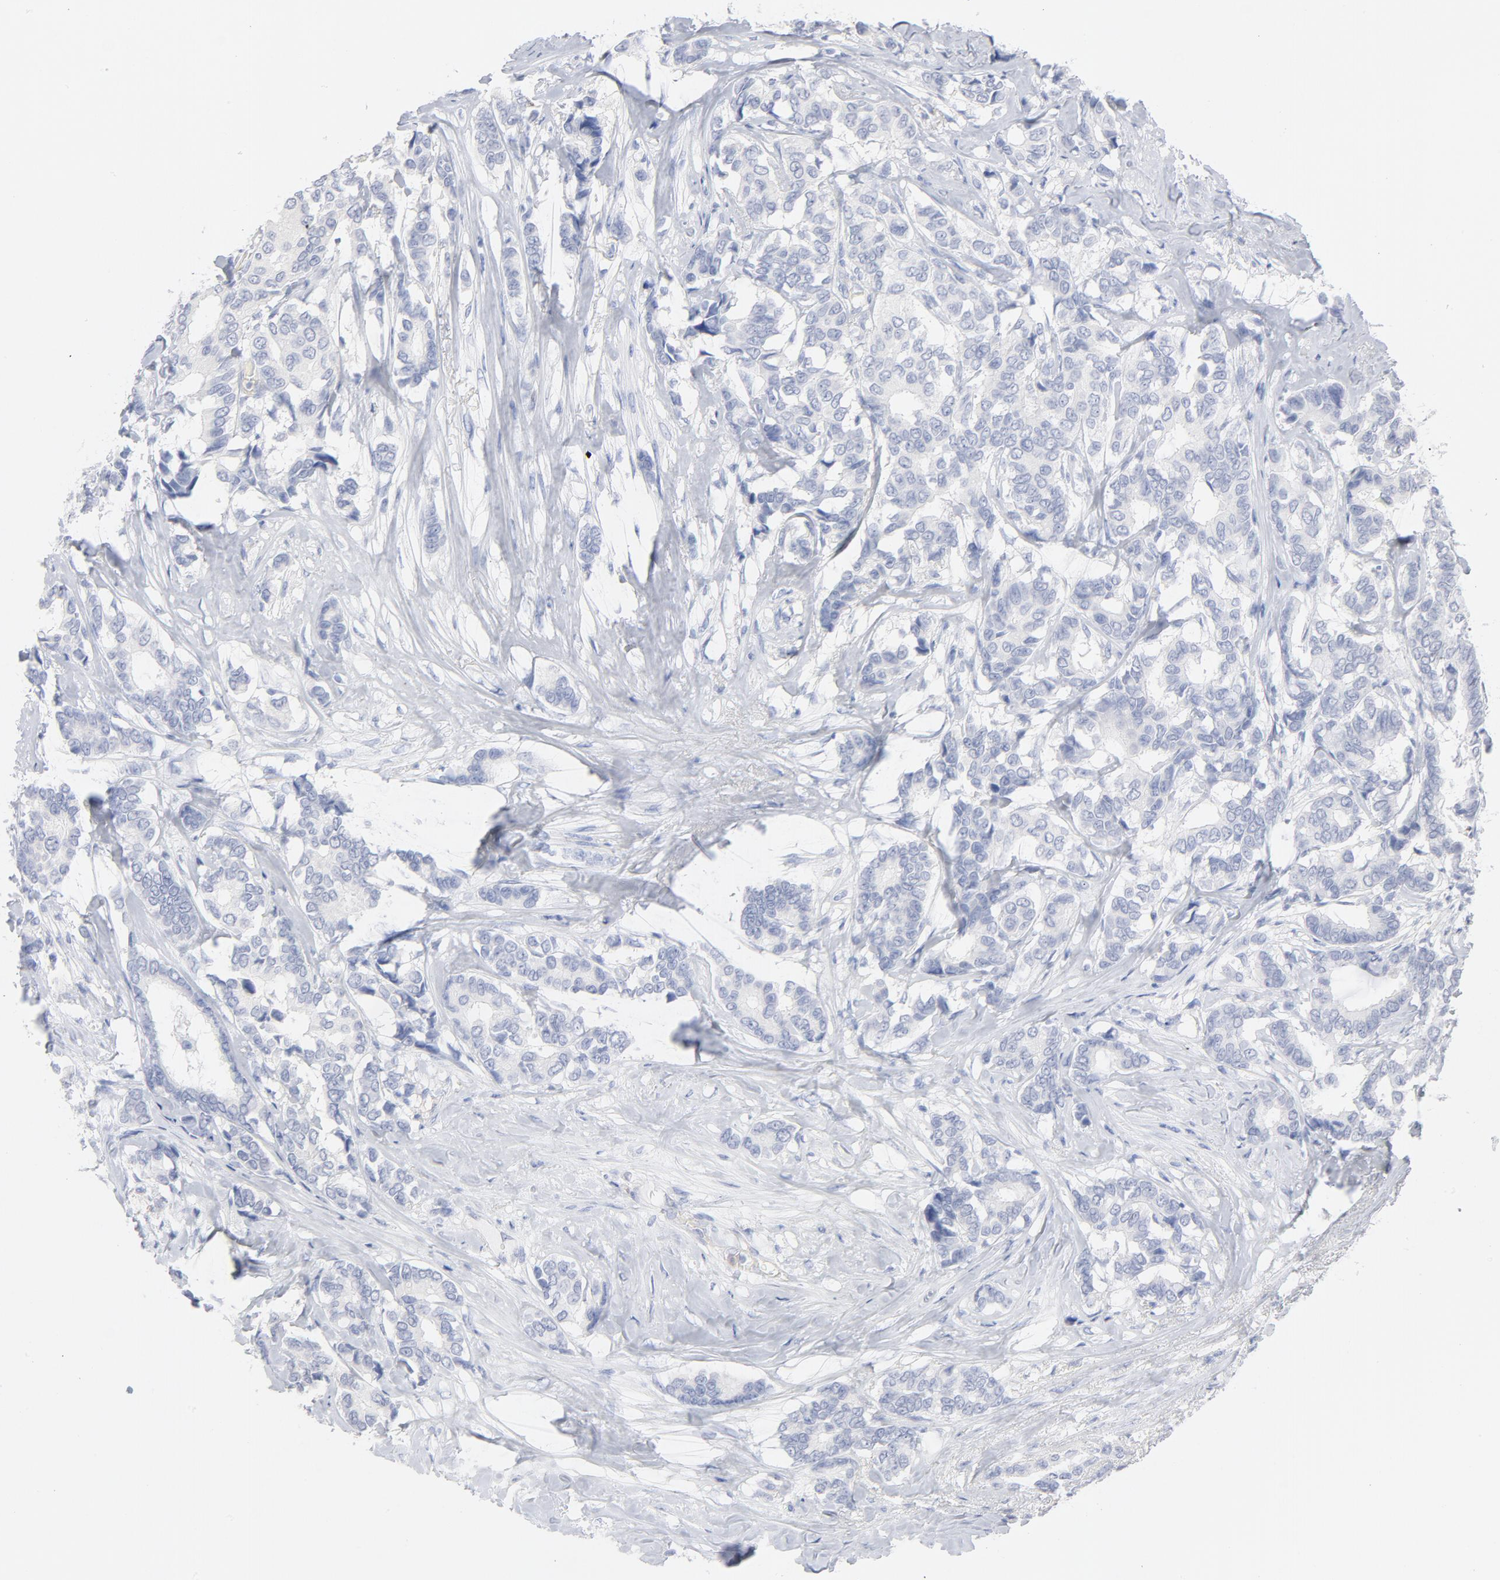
{"staining": {"intensity": "negative", "quantity": "none", "location": "none"}, "tissue": "breast cancer", "cell_type": "Tumor cells", "image_type": "cancer", "snomed": [{"axis": "morphology", "description": "Duct carcinoma"}, {"axis": "topography", "description": "Breast"}], "caption": "DAB (3,3'-diaminobenzidine) immunohistochemical staining of human breast cancer shows no significant positivity in tumor cells.", "gene": "P2RY8", "patient": {"sex": "female", "age": 87}}